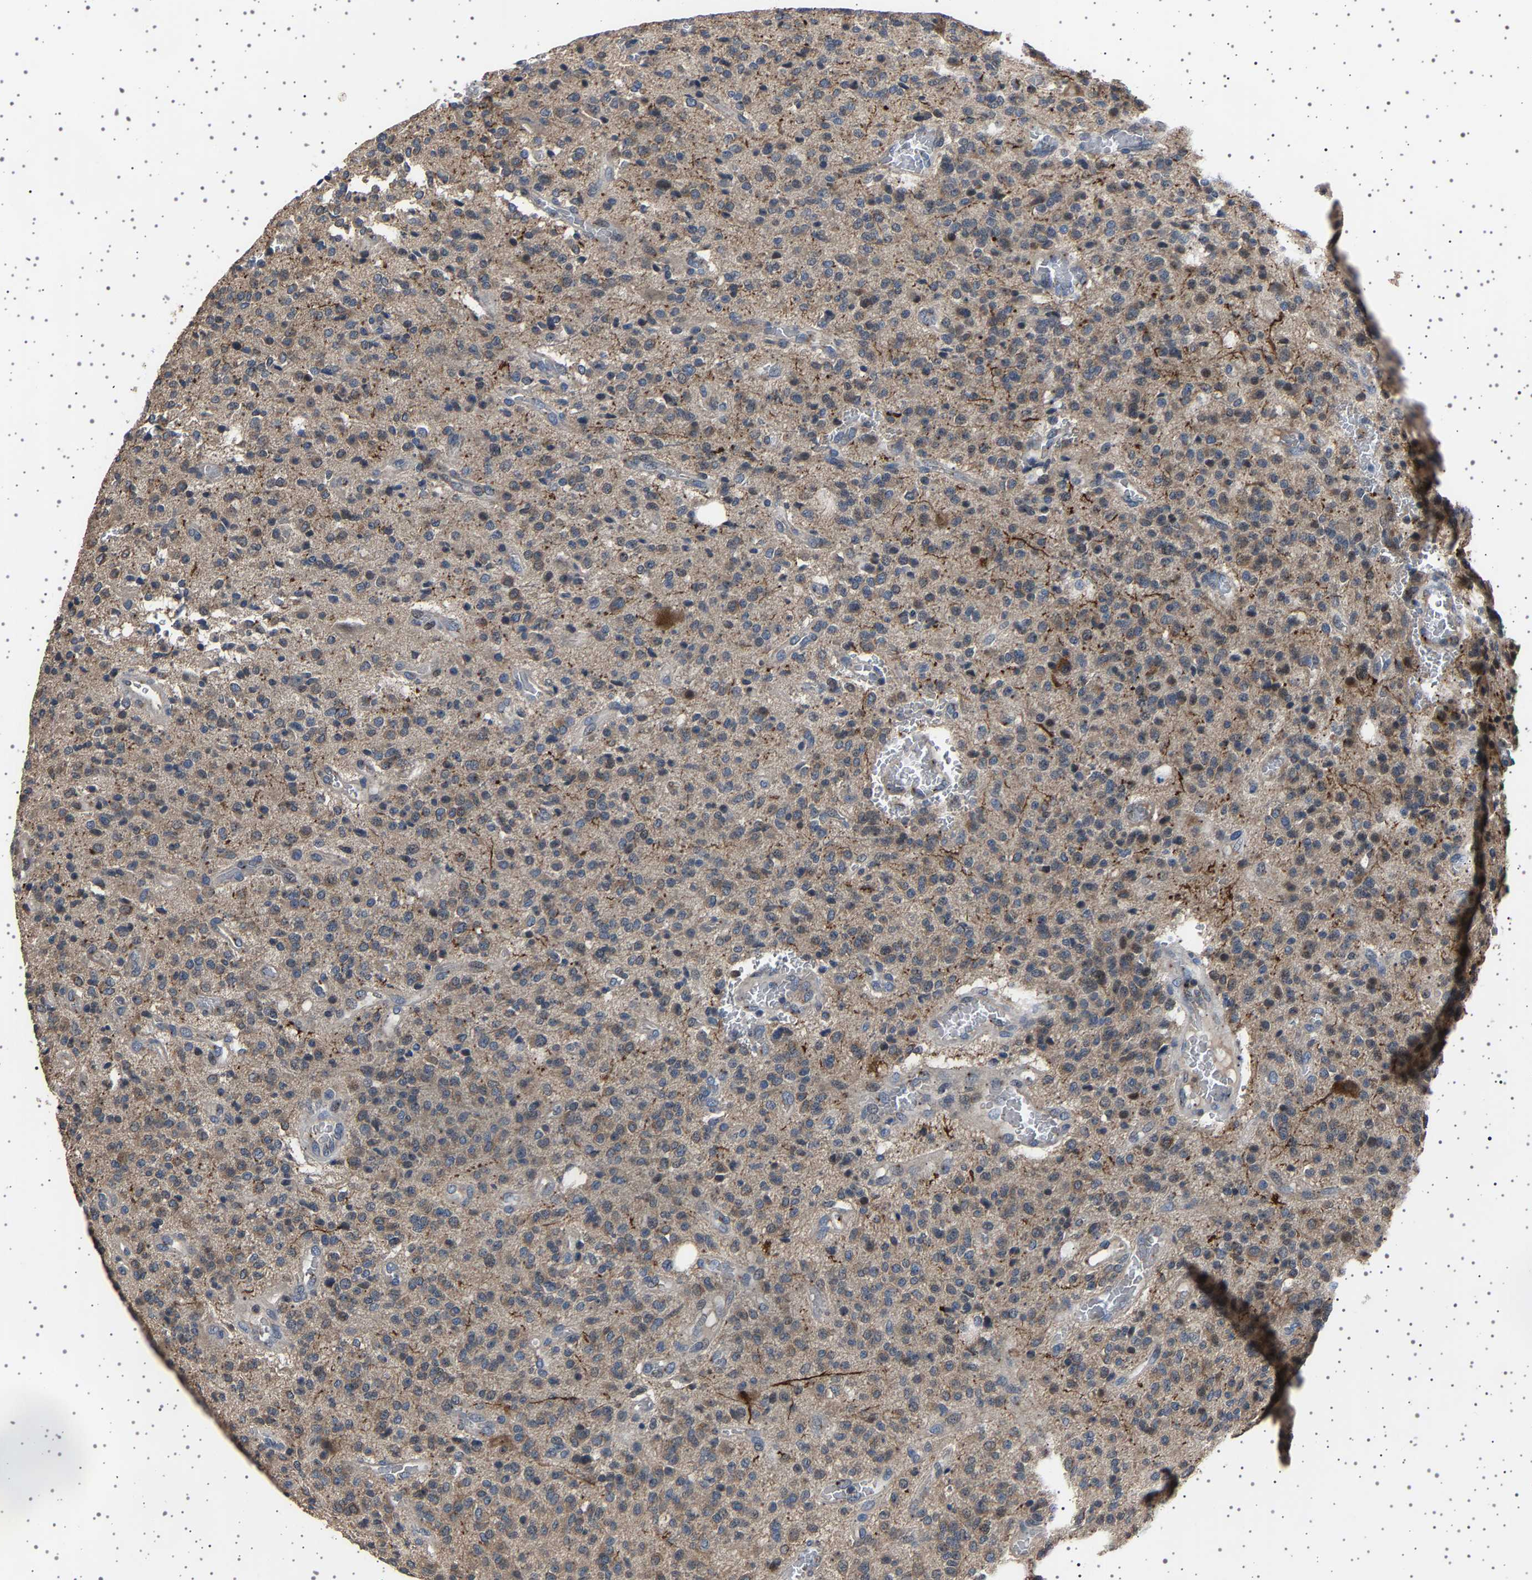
{"staining": {"intensity": "moderate", "quantity": ">75%", "location": "cytoplasmic/membranous"}, "tissue": "glioma", "cell_type": "Tumor cells", "image_type": "cancer", "snomed": [{"axis": "morphology", "description": "Glioma, malignant, High grade"}, {"axis": "topography", "description": "Brain"}], "caption": "Malignant glioma (high-grade) stained for a protein displays moderate cytoplasmic/membranous positivity in tumor cells. Nuclei are stained in blue.", "gene": "NCKAP1", "patient": {"sex": "male", "age": 34}}